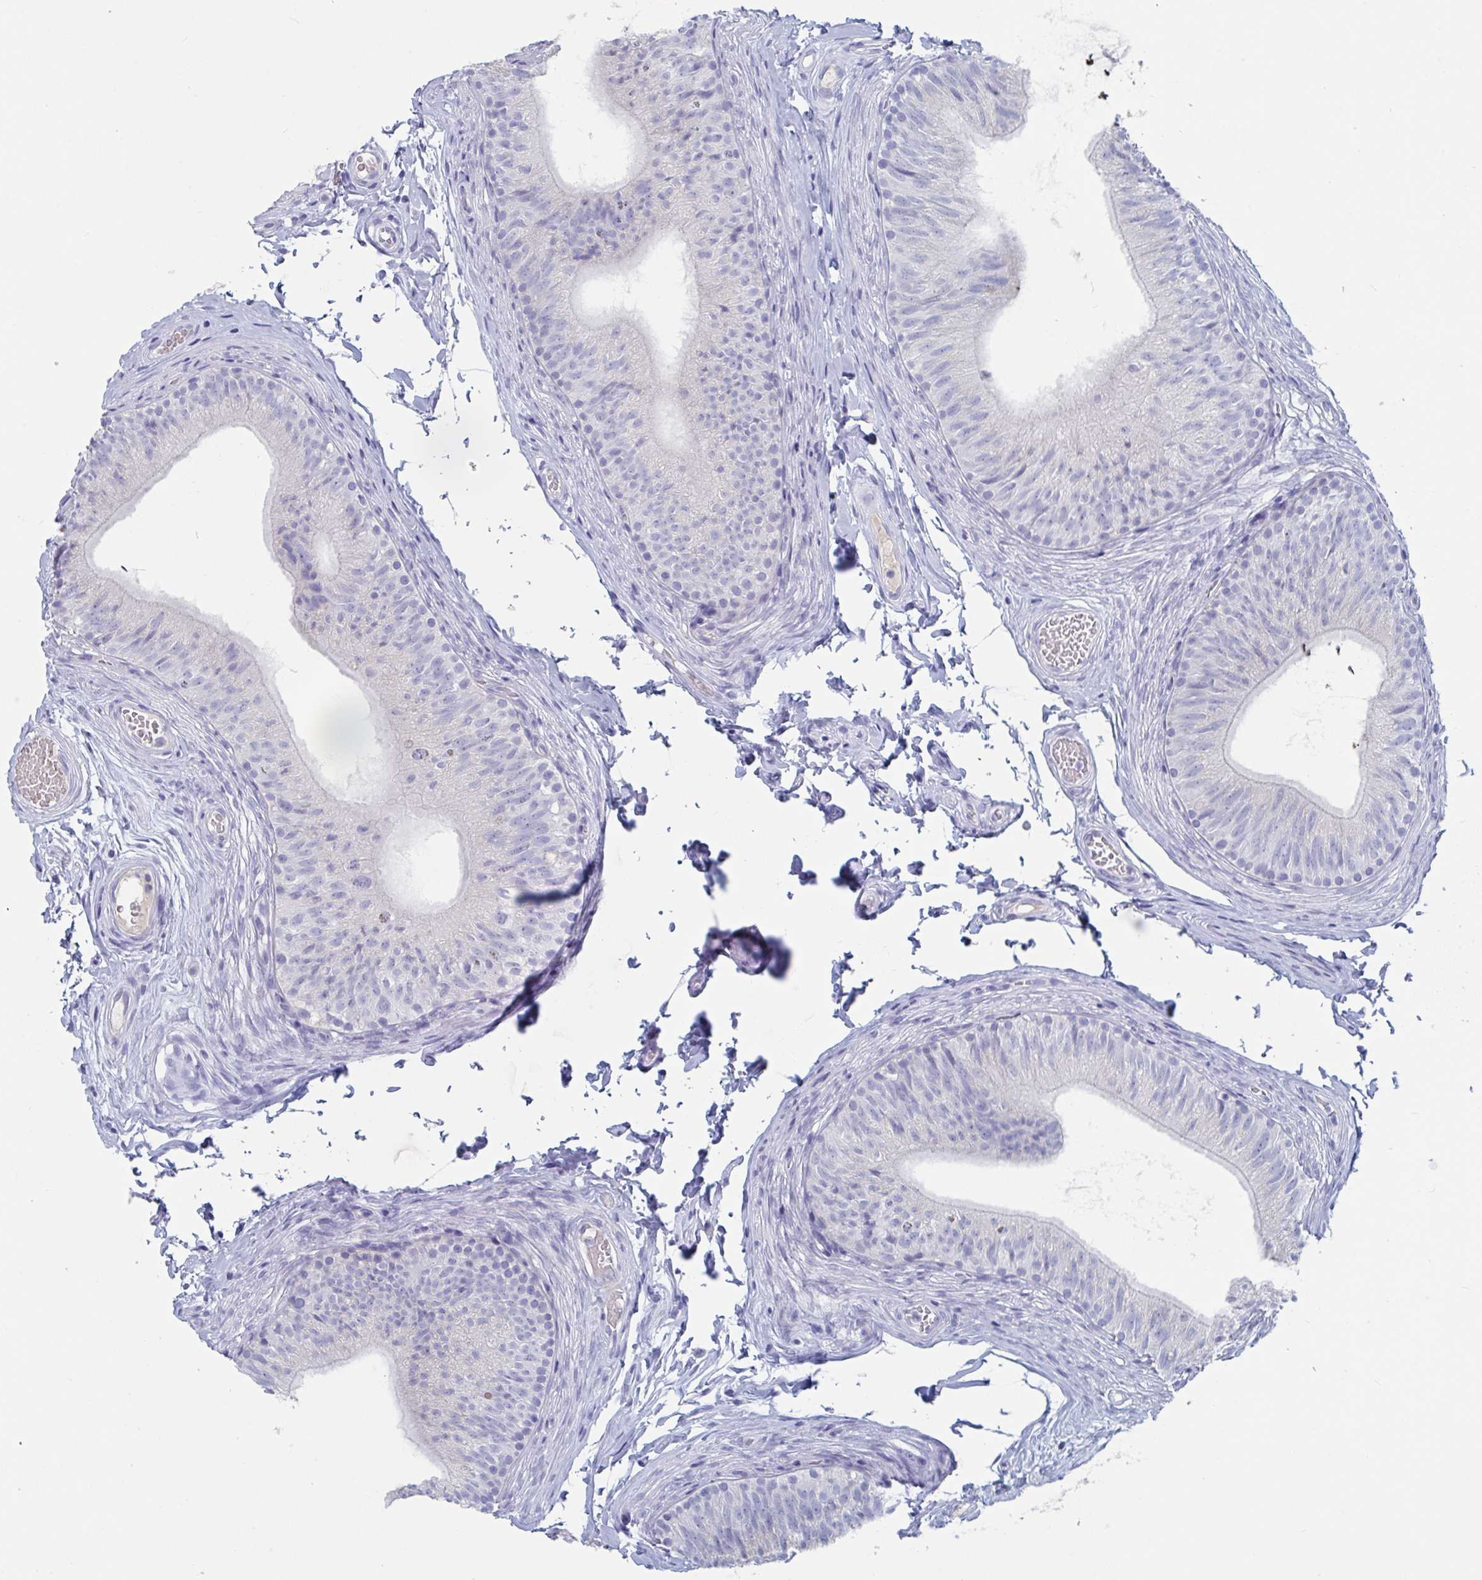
{"staining": {"intensity": "negative", "quantity": "none", "location": "none"}, "tissue": "epididymis", "cell_type": "Glandular cells", "image_type": "normal", "snomed": [{"axis": "morphology", "description": "Normal tissue, NOS"}, {"axis": "topography", "description": "Epididymis, spermatic cord, NOS"}, {"axis": "topography", "description": "Epididymis"}, {"axis": "topography", "description": "Peripheral nerve tissue"}], "caption": "DAB immunohistochemical staining of unremarkable human epididymis shows no significant positivity in glandular cells. (DAB (3,3'-diaminobenzidine) IHC, high magnification).", "gene": "DPEP3", "patient": {"sex": "male", "age": 29}}